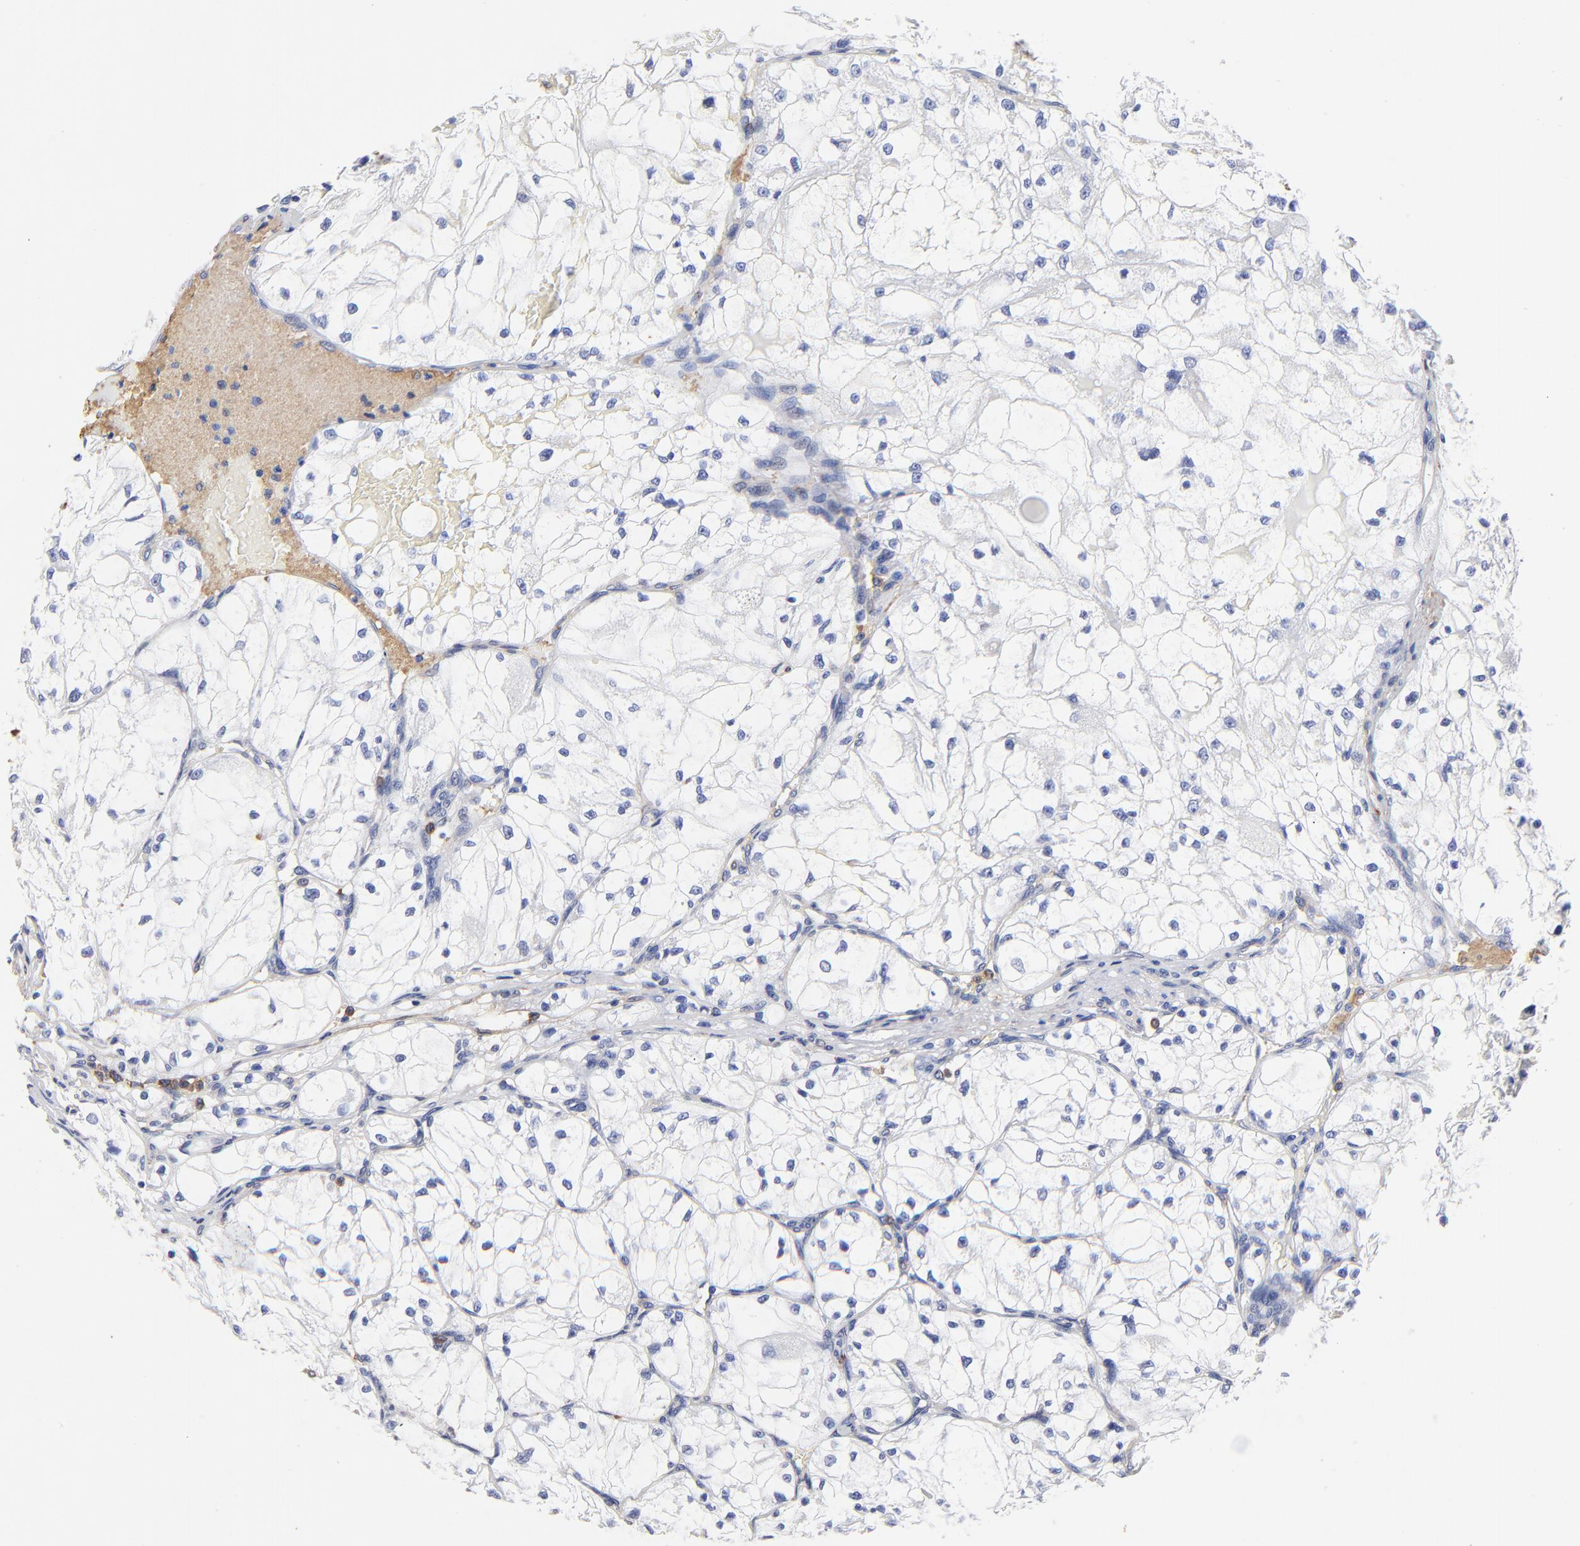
{"staining": {"intensity": "negative", "quantity": "none", "location": "none"}, "tissue": "renal cancer", "cell_type": "Tumor cells", "image_type": "cancer", "snomed": [{"axis": "morphology", "description": "Adenocarcinoma, NOS"}, {"axis": "topography", "description": "Kidney"}], "caption": "IHC image of human renal adenocarcinoma stained for a protein (brown), which demonstrates no positivity in tumor cells.", "gene": "TAGLN2", "patient": {"sex": "male", "age": 61}}